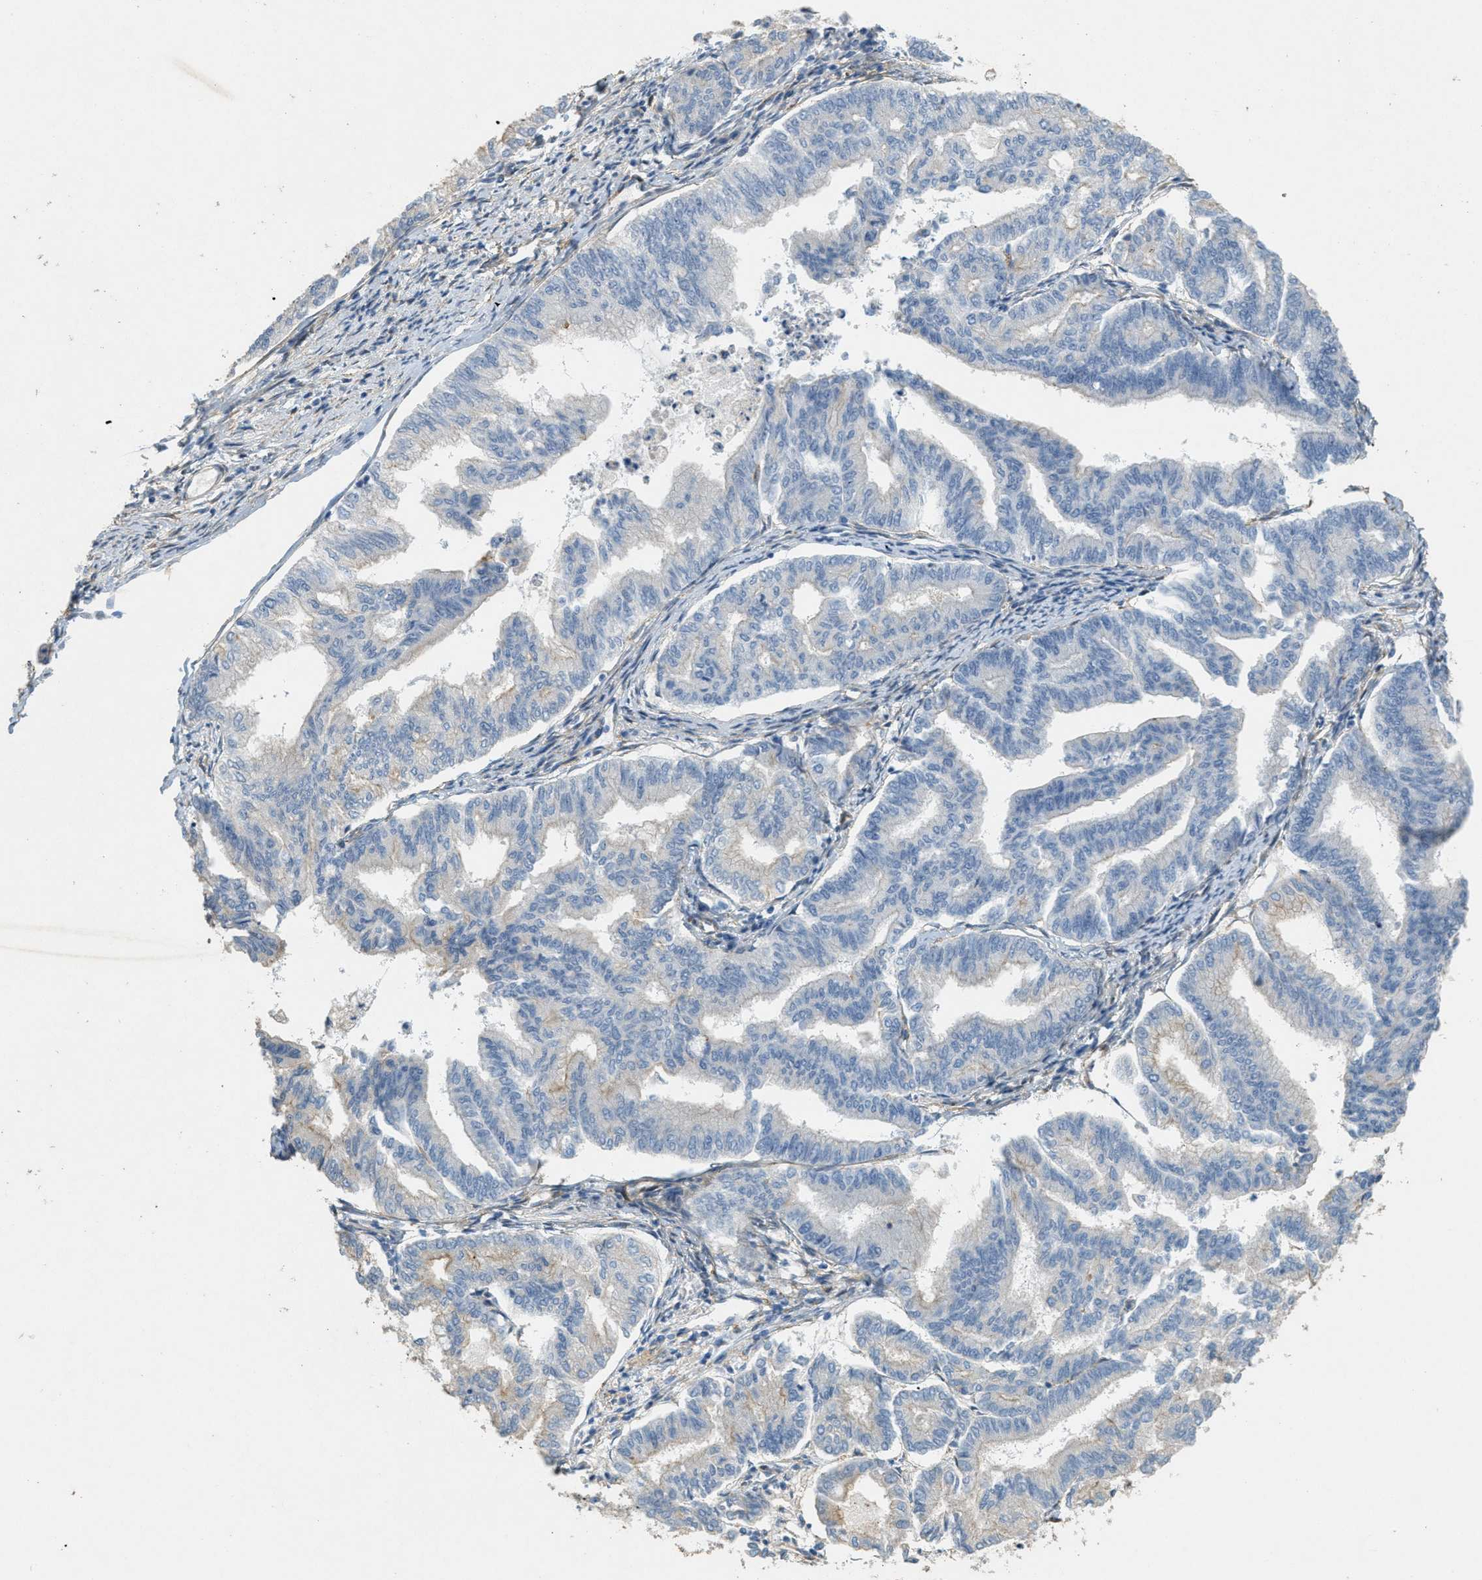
{"staining": {"intensity": "negative", "quantity": "none", "location": "none"}, "tissue": "endometrial cancer", "cell_type": "Tumor cells", "image_type": "cancer", "snomed": [{"axis": "morphology", "description": "Adenocarcinoma, NOS"}, {"axis": "topography", "description": "Endometrium"}], "caption": "The IHC photomicrograph has no significant positivity in tumor cells of endometrial cancer tissue.", "gene": "ADCY5", "patient": {"sex": "female", "age": 79}}